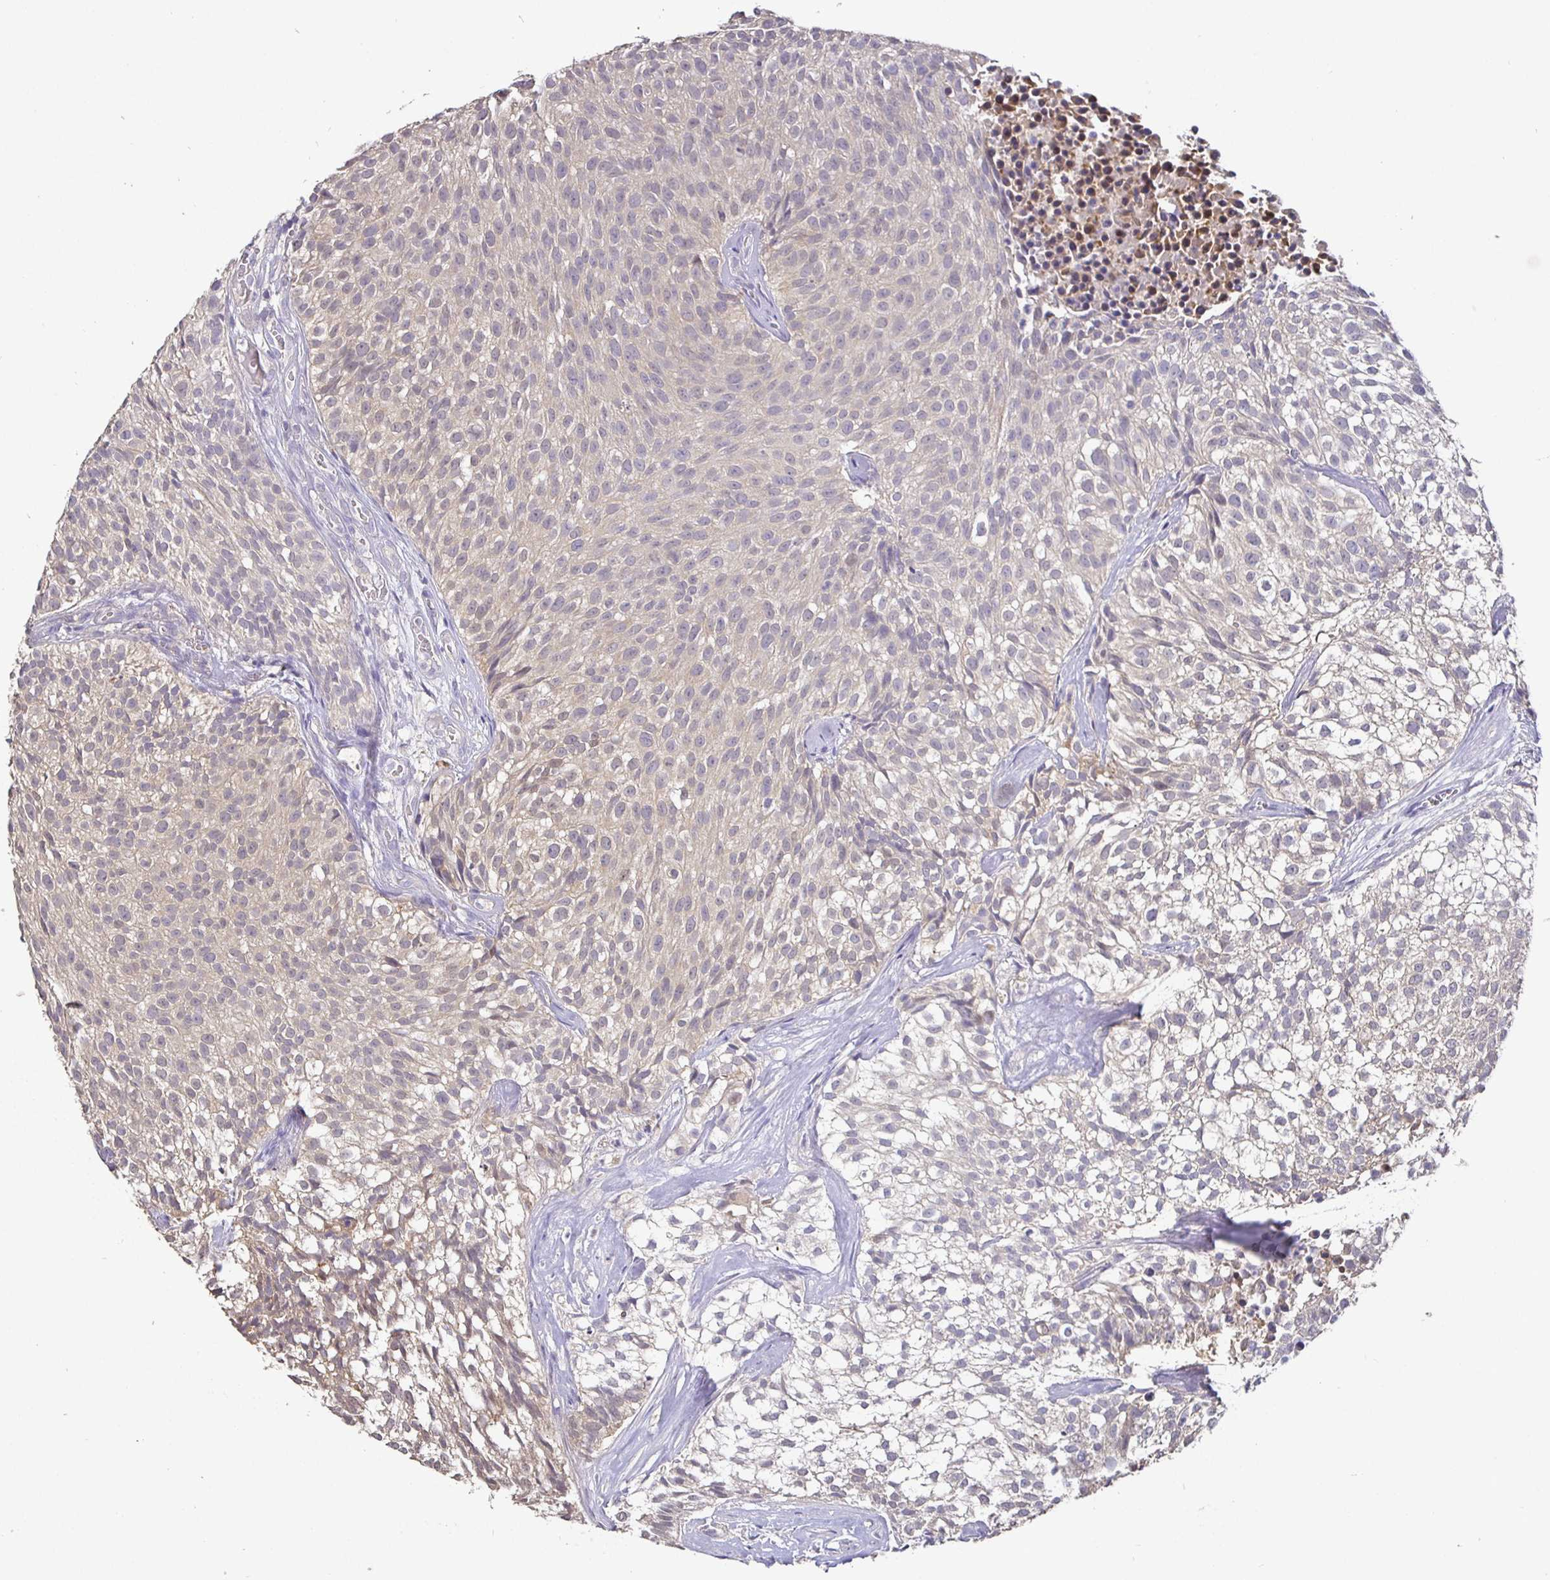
{"staining": {"intensity": "moderate", "quantity": "25%-75%", "location": "cytoplasmic/membranous"}, "tissue": "urothelial cancer", "cell_type": "Tumor cells", "image_type": "cancer", "snomed": [{"axis": "morphology", "description": "Urothelial carcinoma, Low grade"}, {"axis": "topography", "description": "Urinary bladder"}], "caption": "Urothelial cancer stained with a brown dye reveals moderate cytoplasmic/membranous positive expression in approximately 25%-75% of tumor cells.", "gene": "SHISA4", "patient": {"sex": "male", "age": 70}}